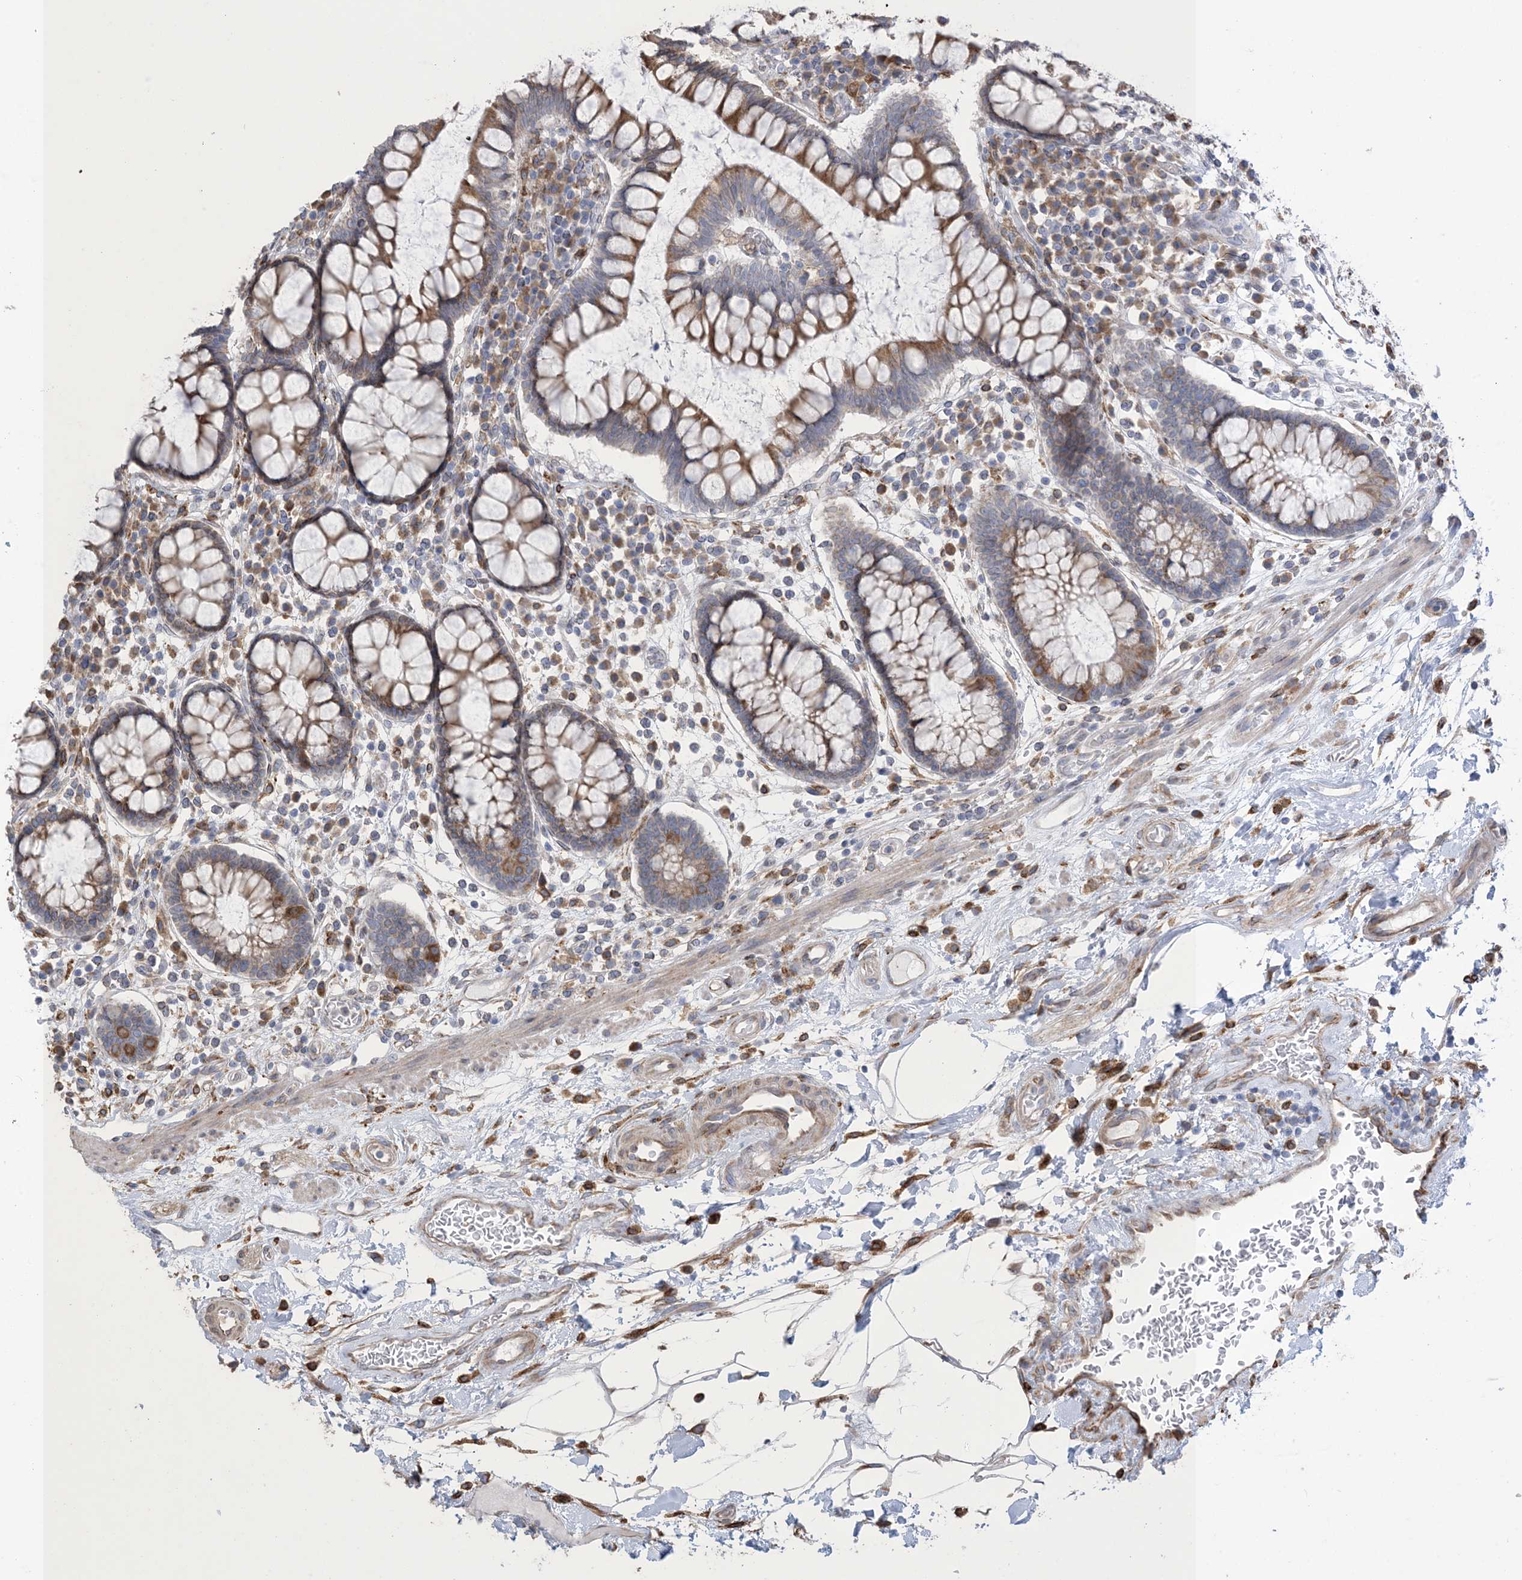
{"staining": {"intensity": "weak", "quantity": ">75%", "location": "cytoplasmic/membranous"}, "tissue": "colon", "cell_type": "Endothelial cells", "image_type": "normal", "snomed": [{"axis": "morphology", "description": "Normal tissue, NOS"}, {"axis": "topography", "description": "Colon"}], "caption": "An immunohistochemistry (IHC) image of unremarkable tissue is shown. Protein staining in brown labels weak cytoplasmic/membranous positivity in colon within endothelial cells.", "gene": "SHANK1", "patient": {"sex": "female", "age": 79}}